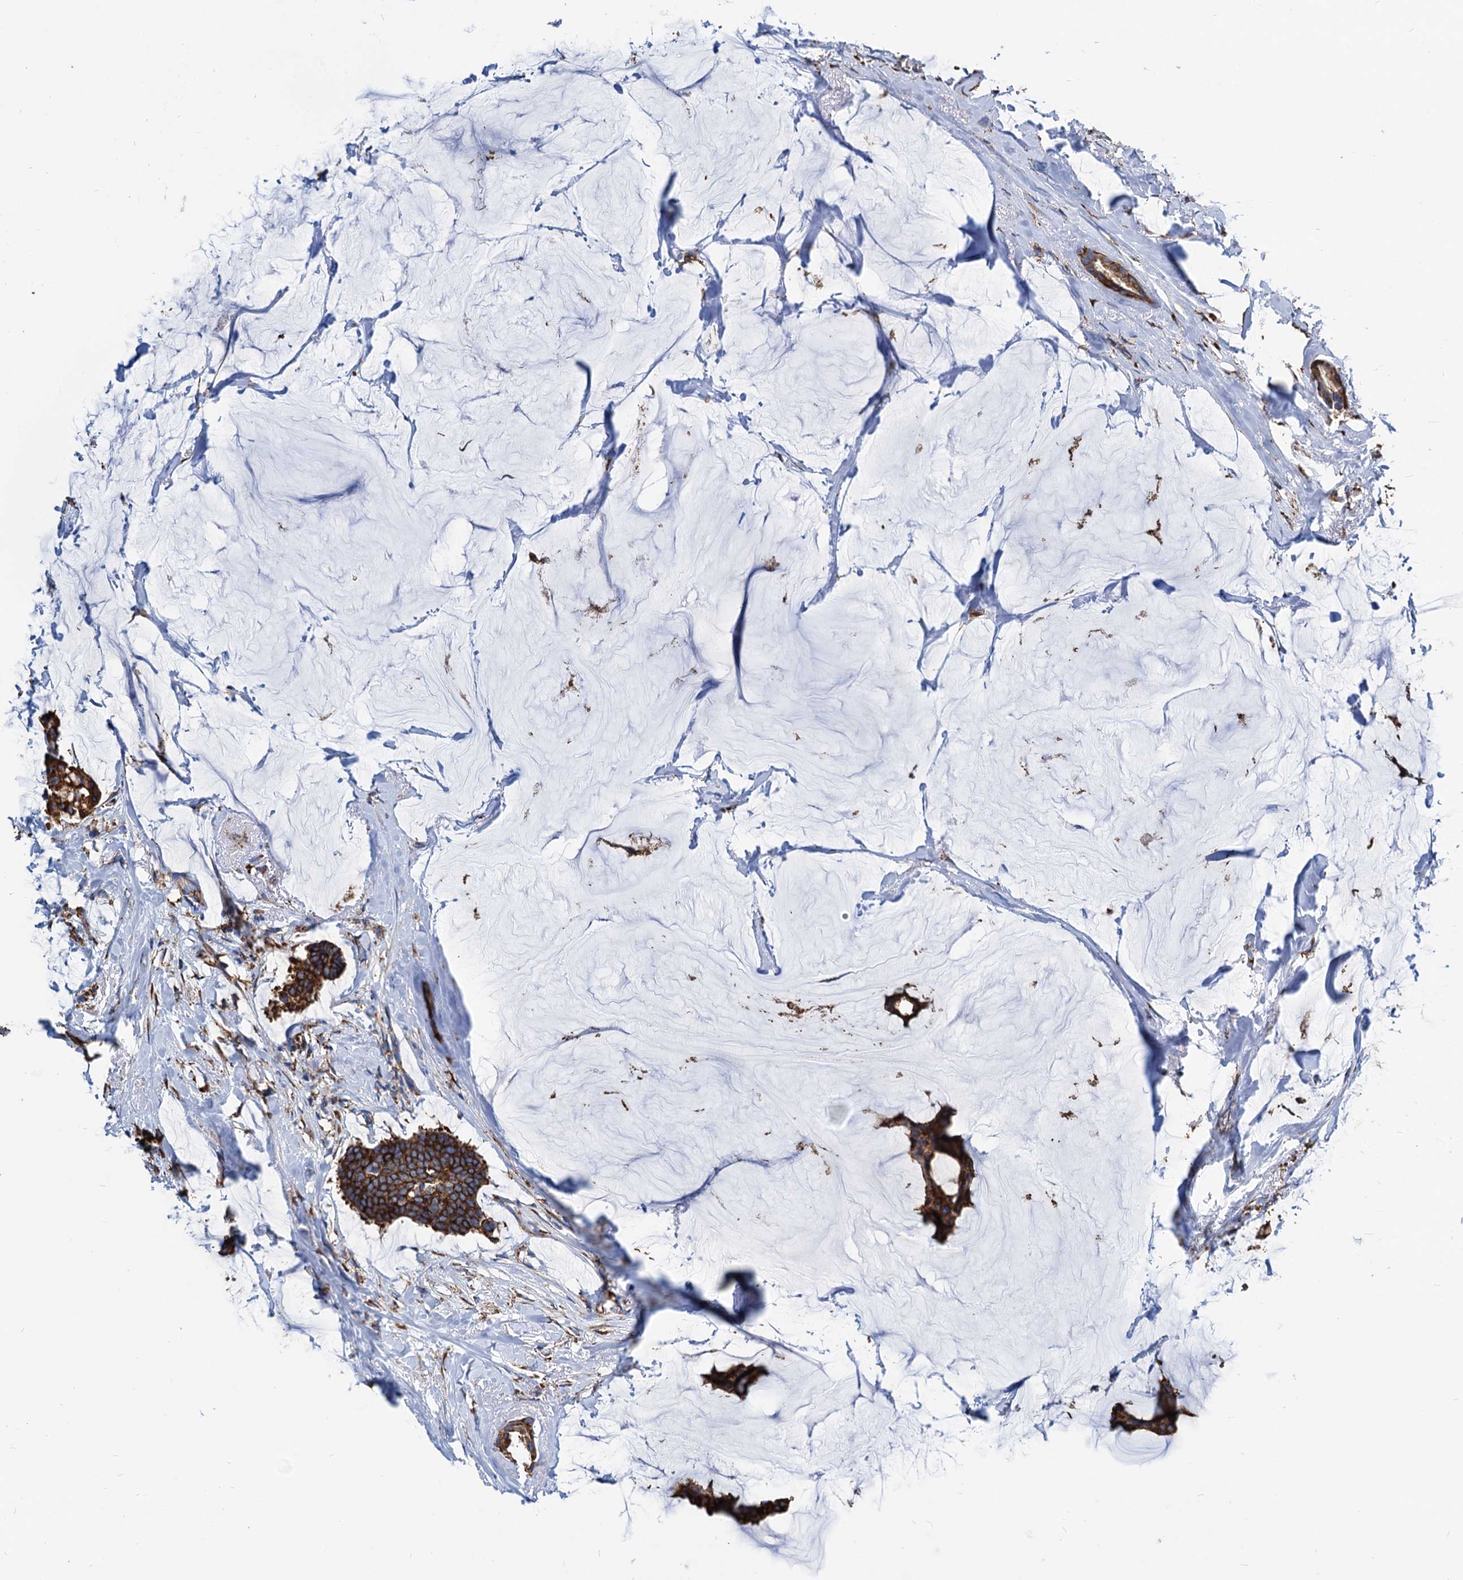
{"staining": {"intensity": "strong", "quantity": ">75%", "location": "cytoplasmic/membranous"}, "tissue": "breast cancer", "cell_type": "Tumor cells", "image_type": "cancer", "snomed": [{"axis": "morphology", "description": "Duct carcinoma"}, {"axis": "topography", "description": "Breast"}], "caption": "High-magnification brightfield microscopy of breast infiltrating ductal carcinoma stained with DAB (brown) and counterstained with hematoxylin (blue). tumor cells exhibit strong cytoplasmic/membranous expression is seen in about>75% of cells. The staining is performed using DAB (3,3'-diaminobenzidine) brown chromogen to label protein expression. The nuclei are counter-stained blue using hematoxylin.", "gene": "HSPA5", "patient": {"sex": "female", "age": 93}}